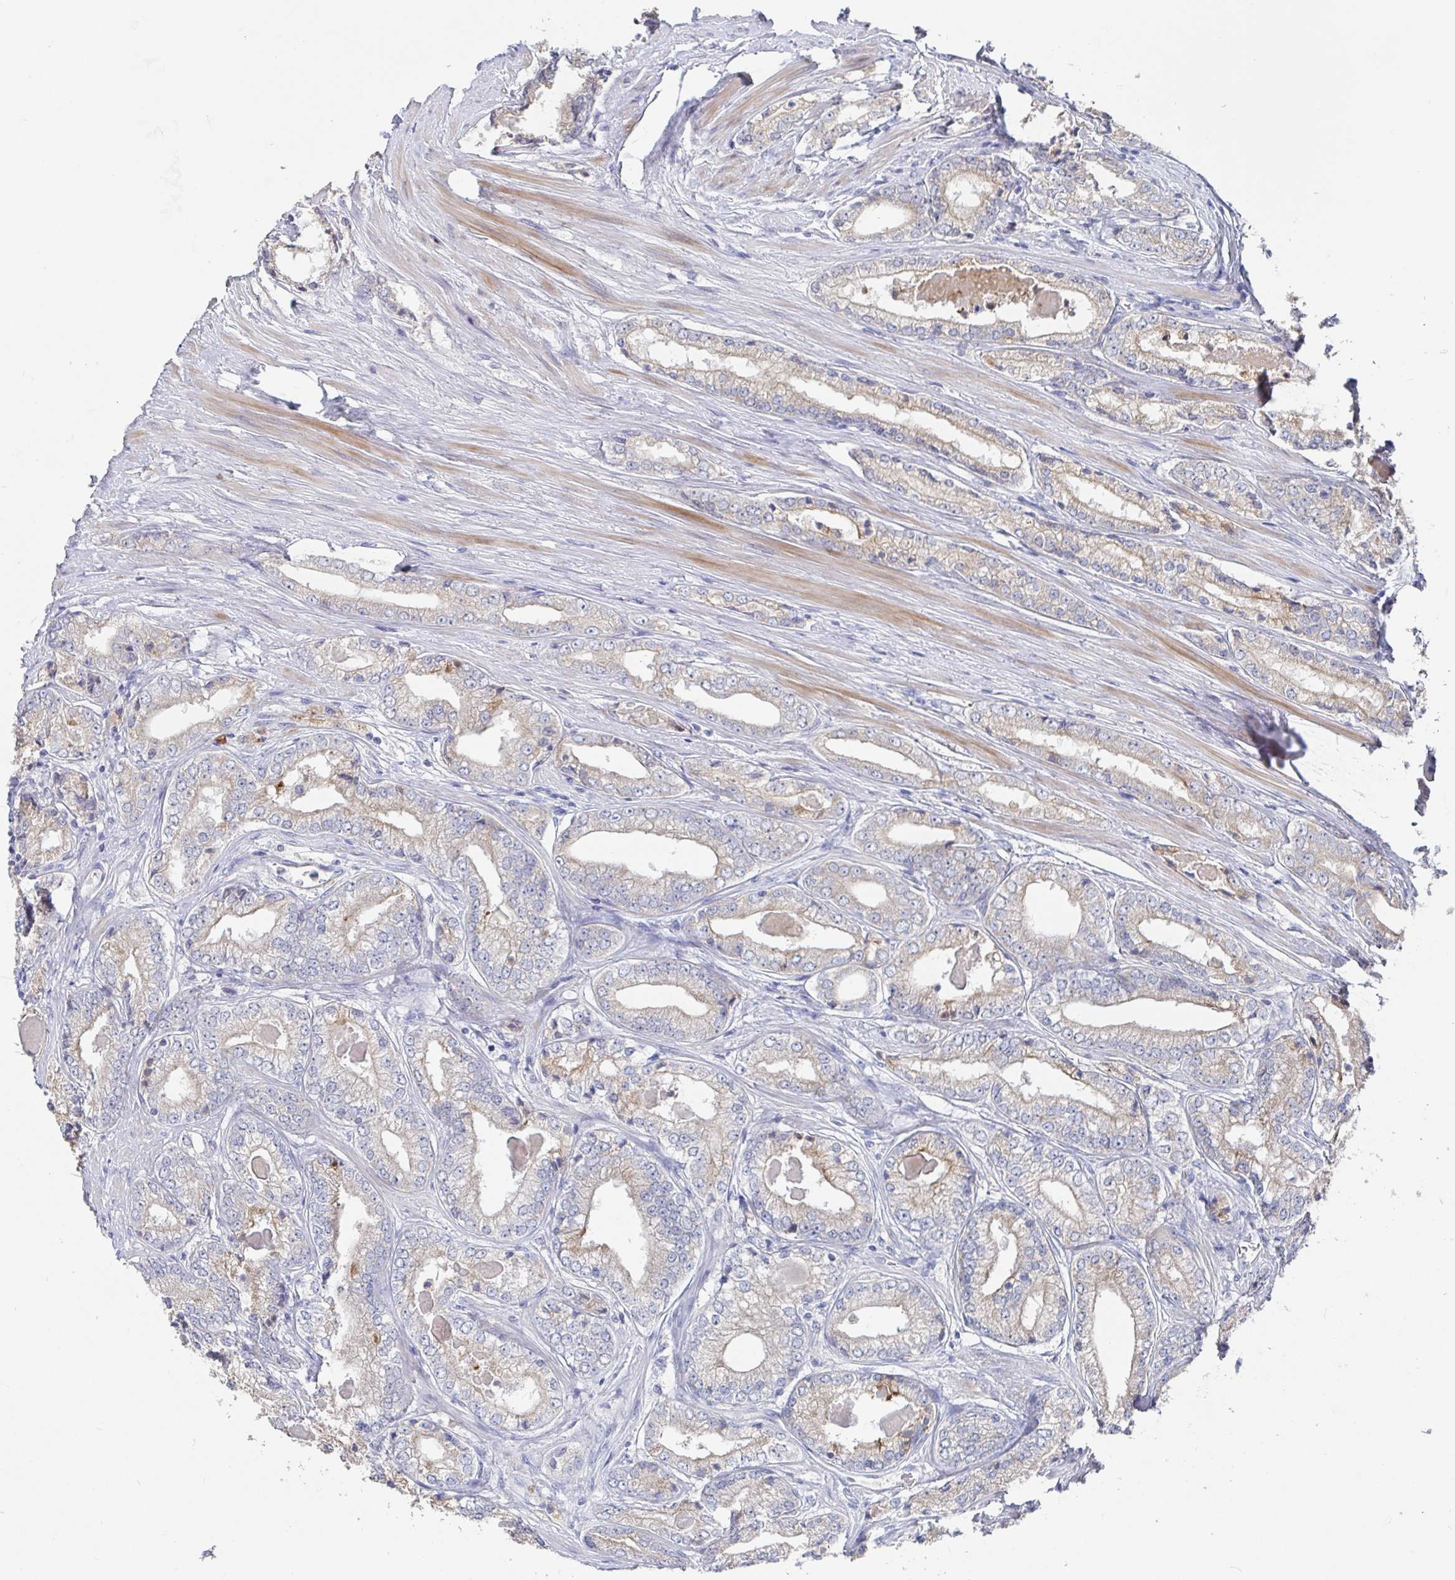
{"staining": {"intensity": "negative", "quantity": "none", "location": "none"}, "tissue": "prostate cancer", "cell_type": "Tumor cells", "image_type": "cancer", "snomed": [{"axis": "morphology", "description": "Adenocarcinoma, NOS"}, {"axis": "morphology", "description": "Adenocarcinoma, Low grade"}, {"axis": "topography", "description": "Prostate"}], "caption": "Prostate cancer (adenocarcinoma) was stained to show a protein in brown. There is no significant expression in tumor cells.", "gene": "GPR148", "patient": {"sex": "male", "age": 68}}